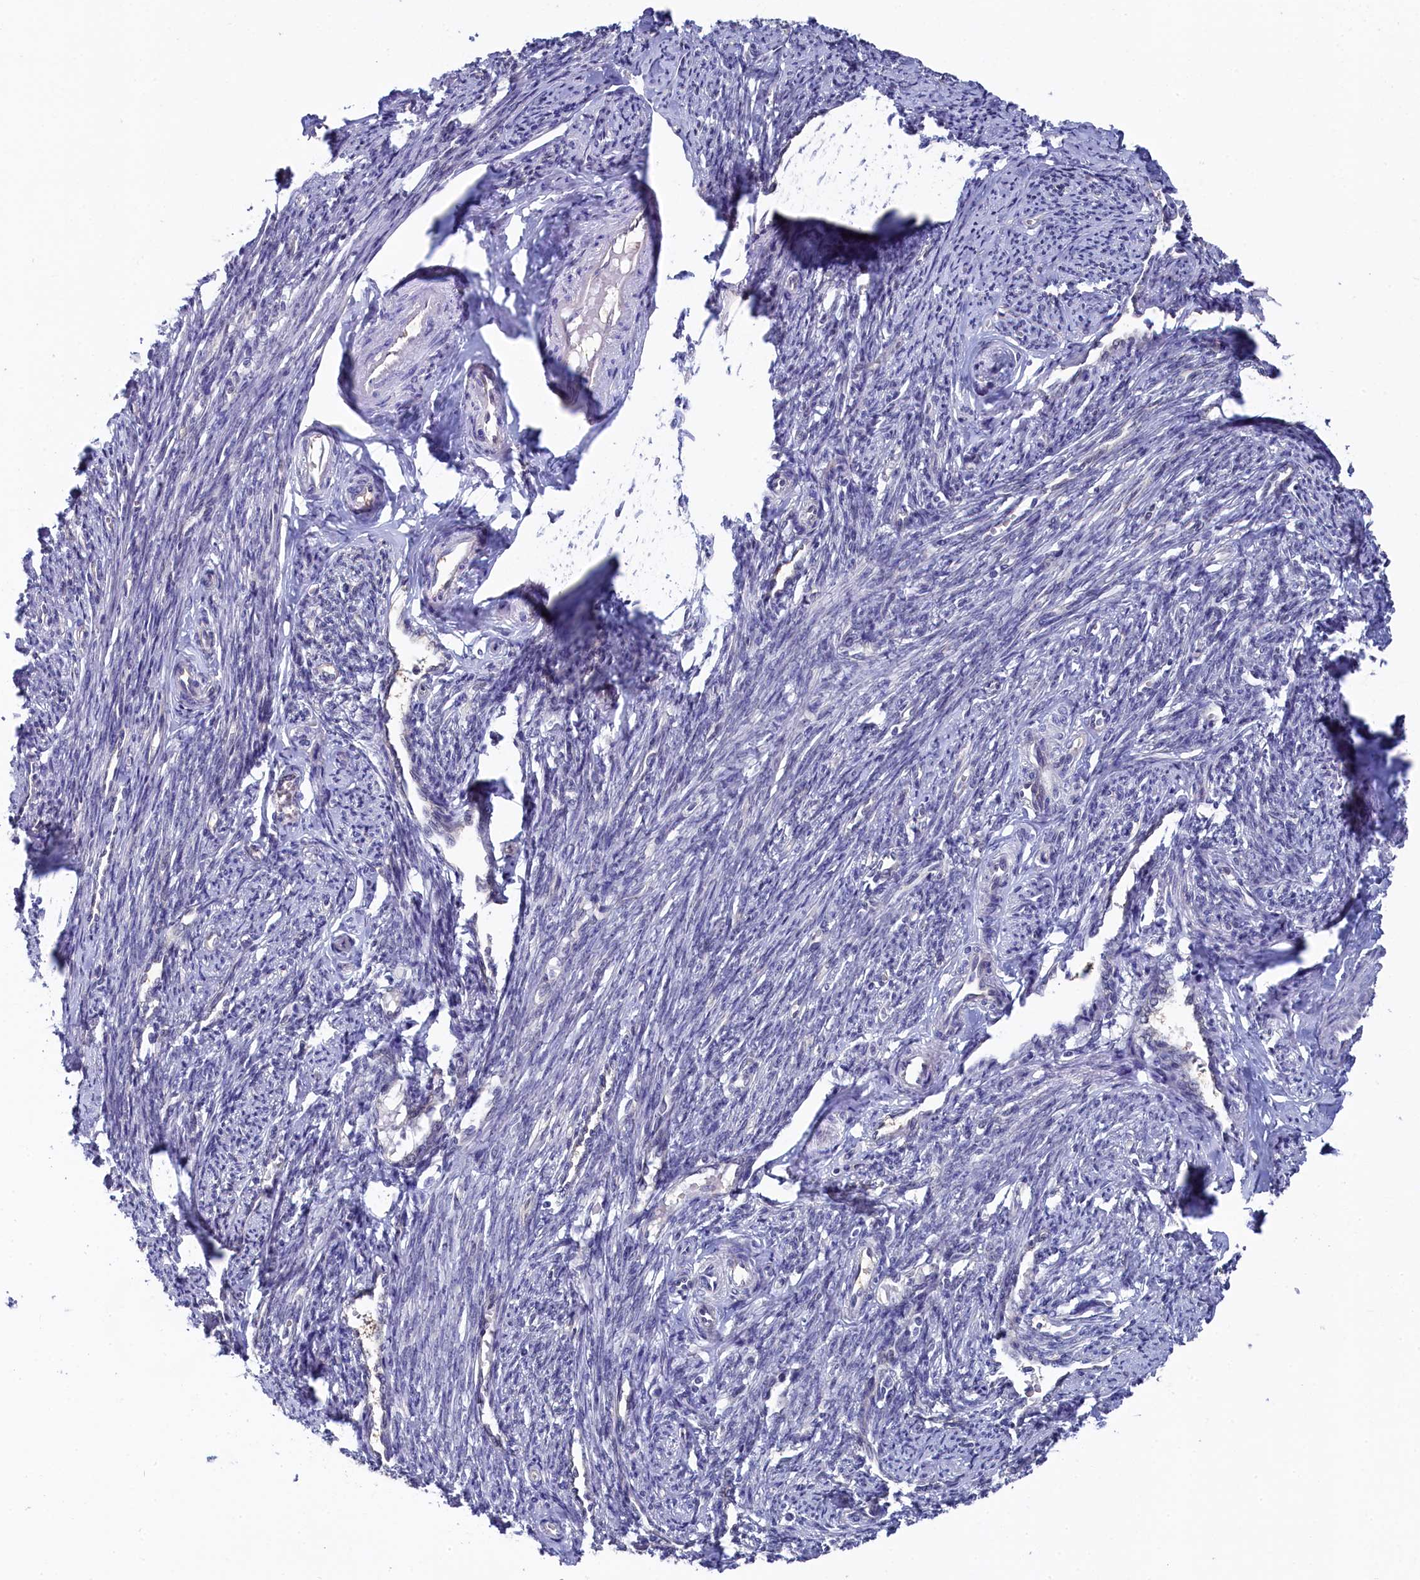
{"staining": {"intensity": "negative", "quantity": "none", "location": "none"}, "tissue": "smooth muscle", "cell_type": "Smooth muscle cells", "image_type": "normal", "snomed": [{"axis": "morphology", "description": "Normal tissue, NOS"}, {"axis": "topography", "description": "Smooth muscle"}, {"axis": "topography", "description": "Uterus"}], "caption": "Smooth muscle cells show no significant protein positivity in unremarkable smooth muscle.", "gene": "C11orf54", "patient": {"sex": "female", "age": 59}}